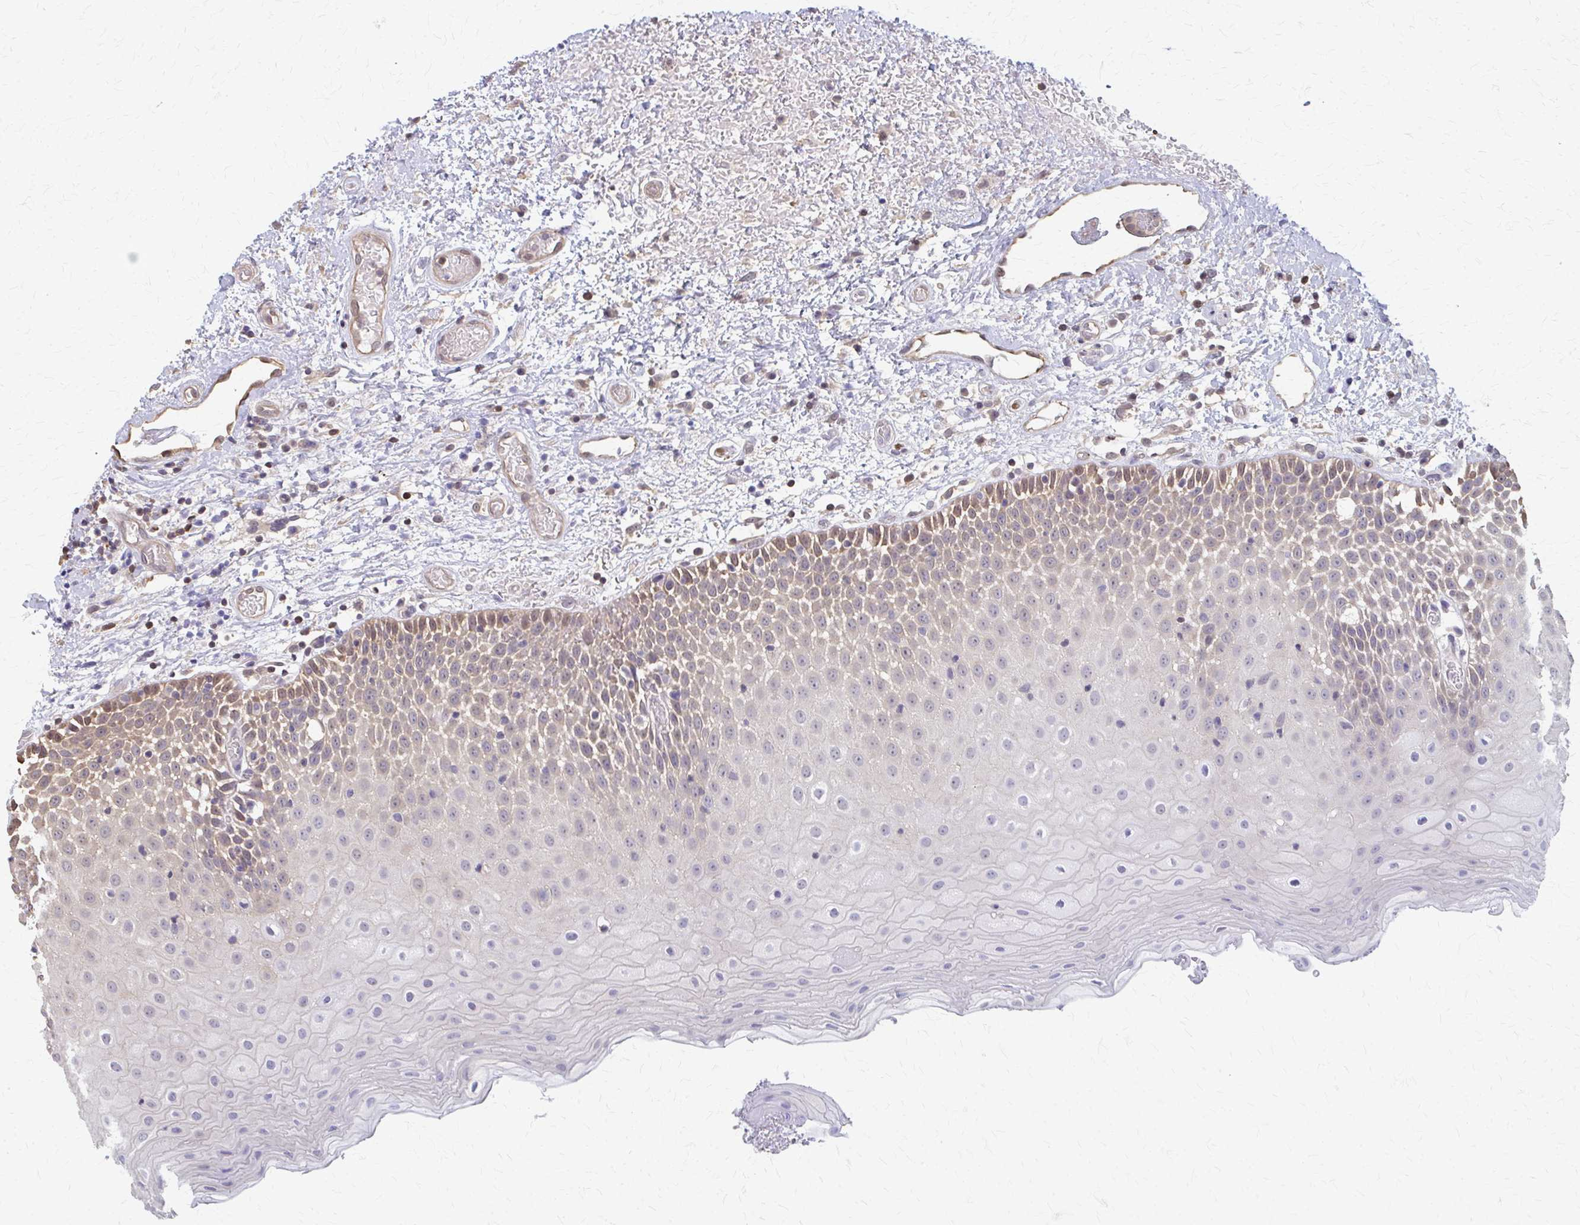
{"staining": {"intensity": "moderate", "quantity": "25%-75%", "location": "cytoplasmic/membranous"}, "tissue": "oral mucosa", "cell_type": "Squamous epithelial cells", "image_type": "normal", "snomed": [{"axis": "morphology", "description": "Normal tissue, NOS"}, {"axis": "topography", "description": "Oral tissue"}], "caption": "A medium amount of moderate cytoplasmic/membranous staining is seen in about 25%-75% of squamous epithelial cells in benign oral mucosa.", "gene": "RABGAP1L", "patient": {"sex": "female", "age": 82}}